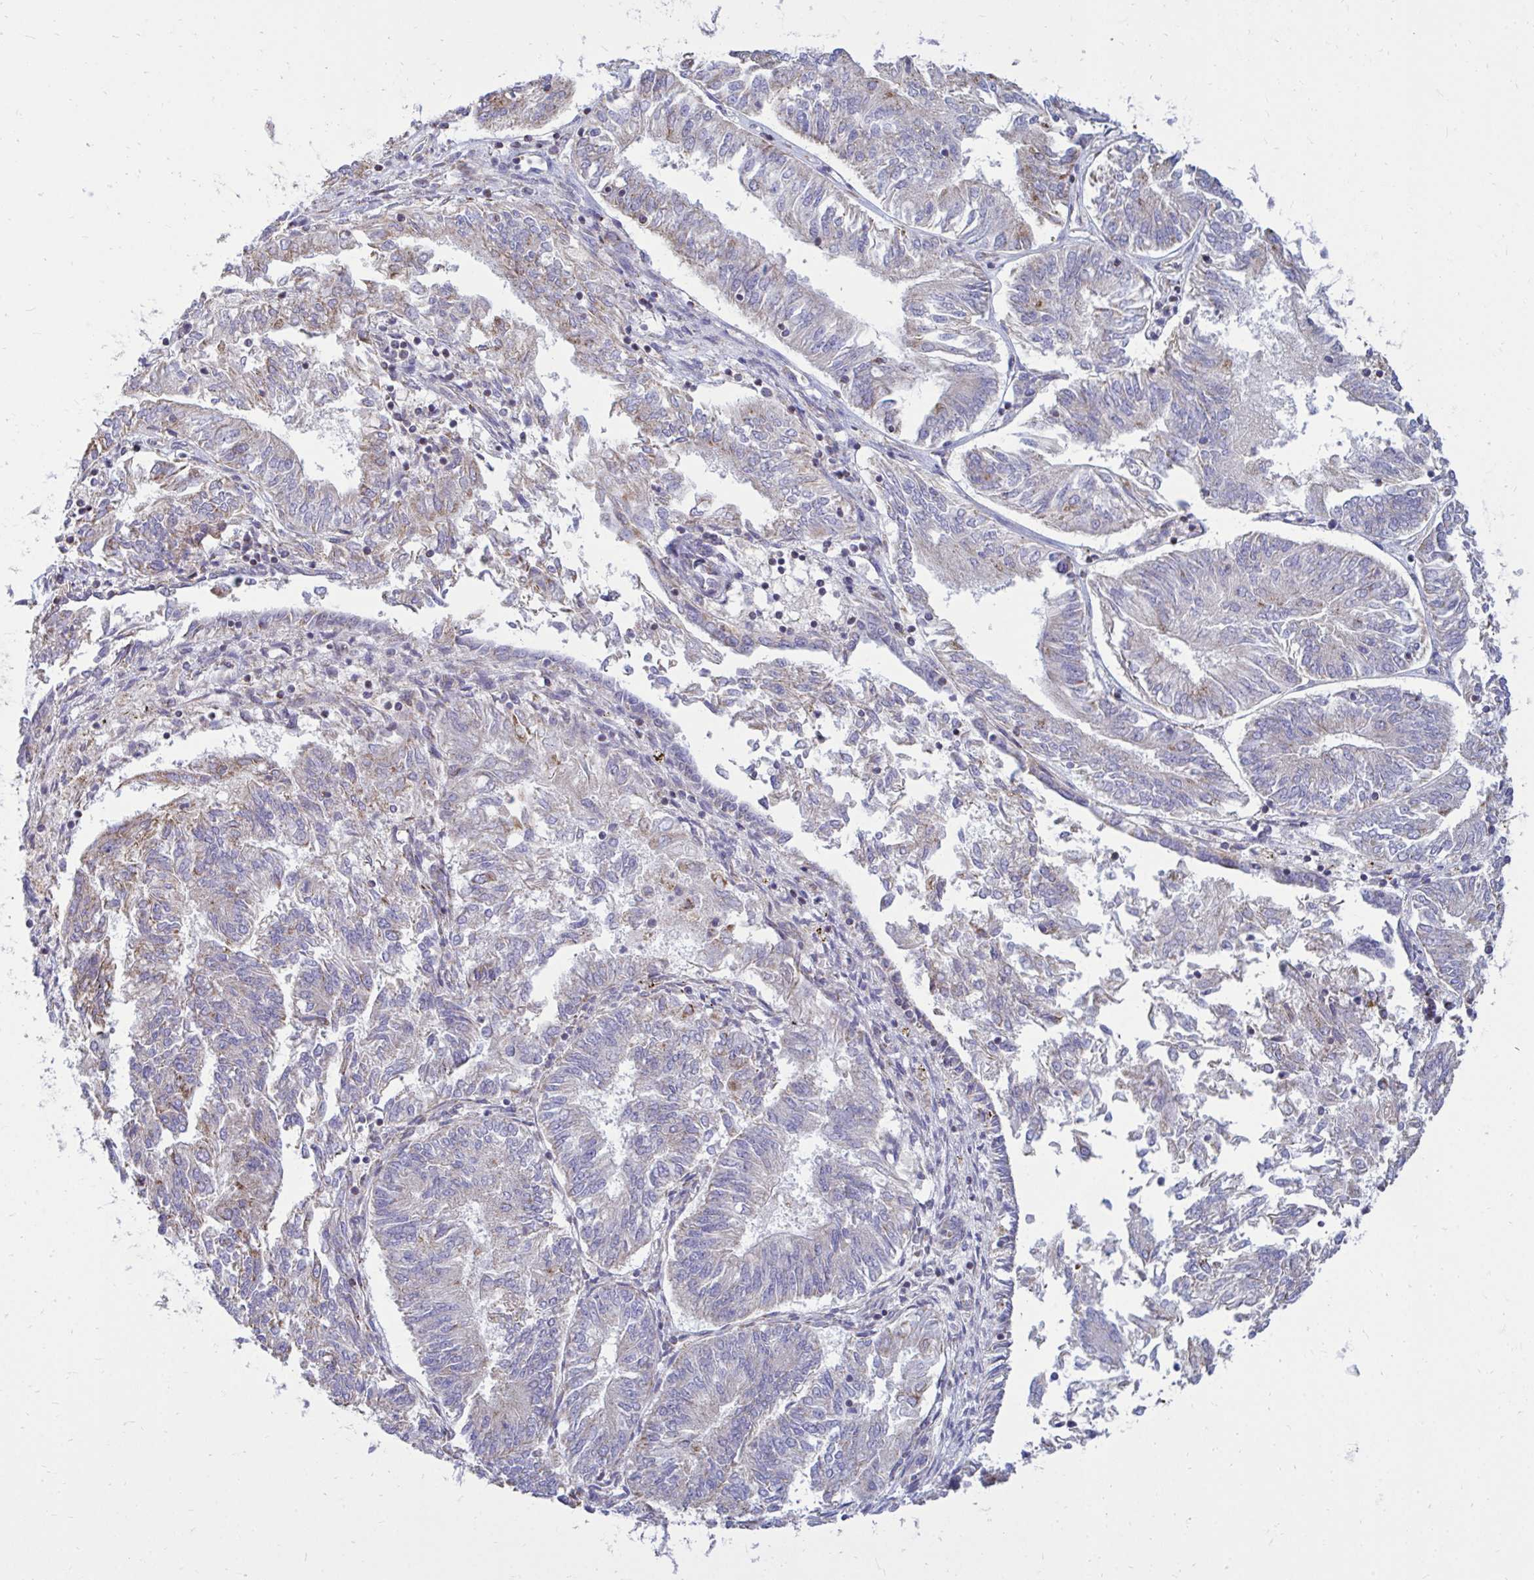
{"staining": {"intensity": "negative", "quantity": "none", "location": "none"}, "tissue": "endometrial cancer", "cell_type": "Tumor cells", "image_type": "cancer", "snomed": [{"axis": "morphology", "description": "Adenocarcinoma, NOS"}, {"axis": "topography", "description": "Endometrium"}], "caption": "Immunohistochemistry photomicrograph of human endometrial adenocarcinoma stained for a protein (brown), which demonstrates no expression in tumor cells. (DAB (3,3'-diaminobenzidine) immunohistochemistry (IHC) with hematoxylin counter stain).", "gene": "OR10R2", "patient": {"sex": "female", "age": 58}}